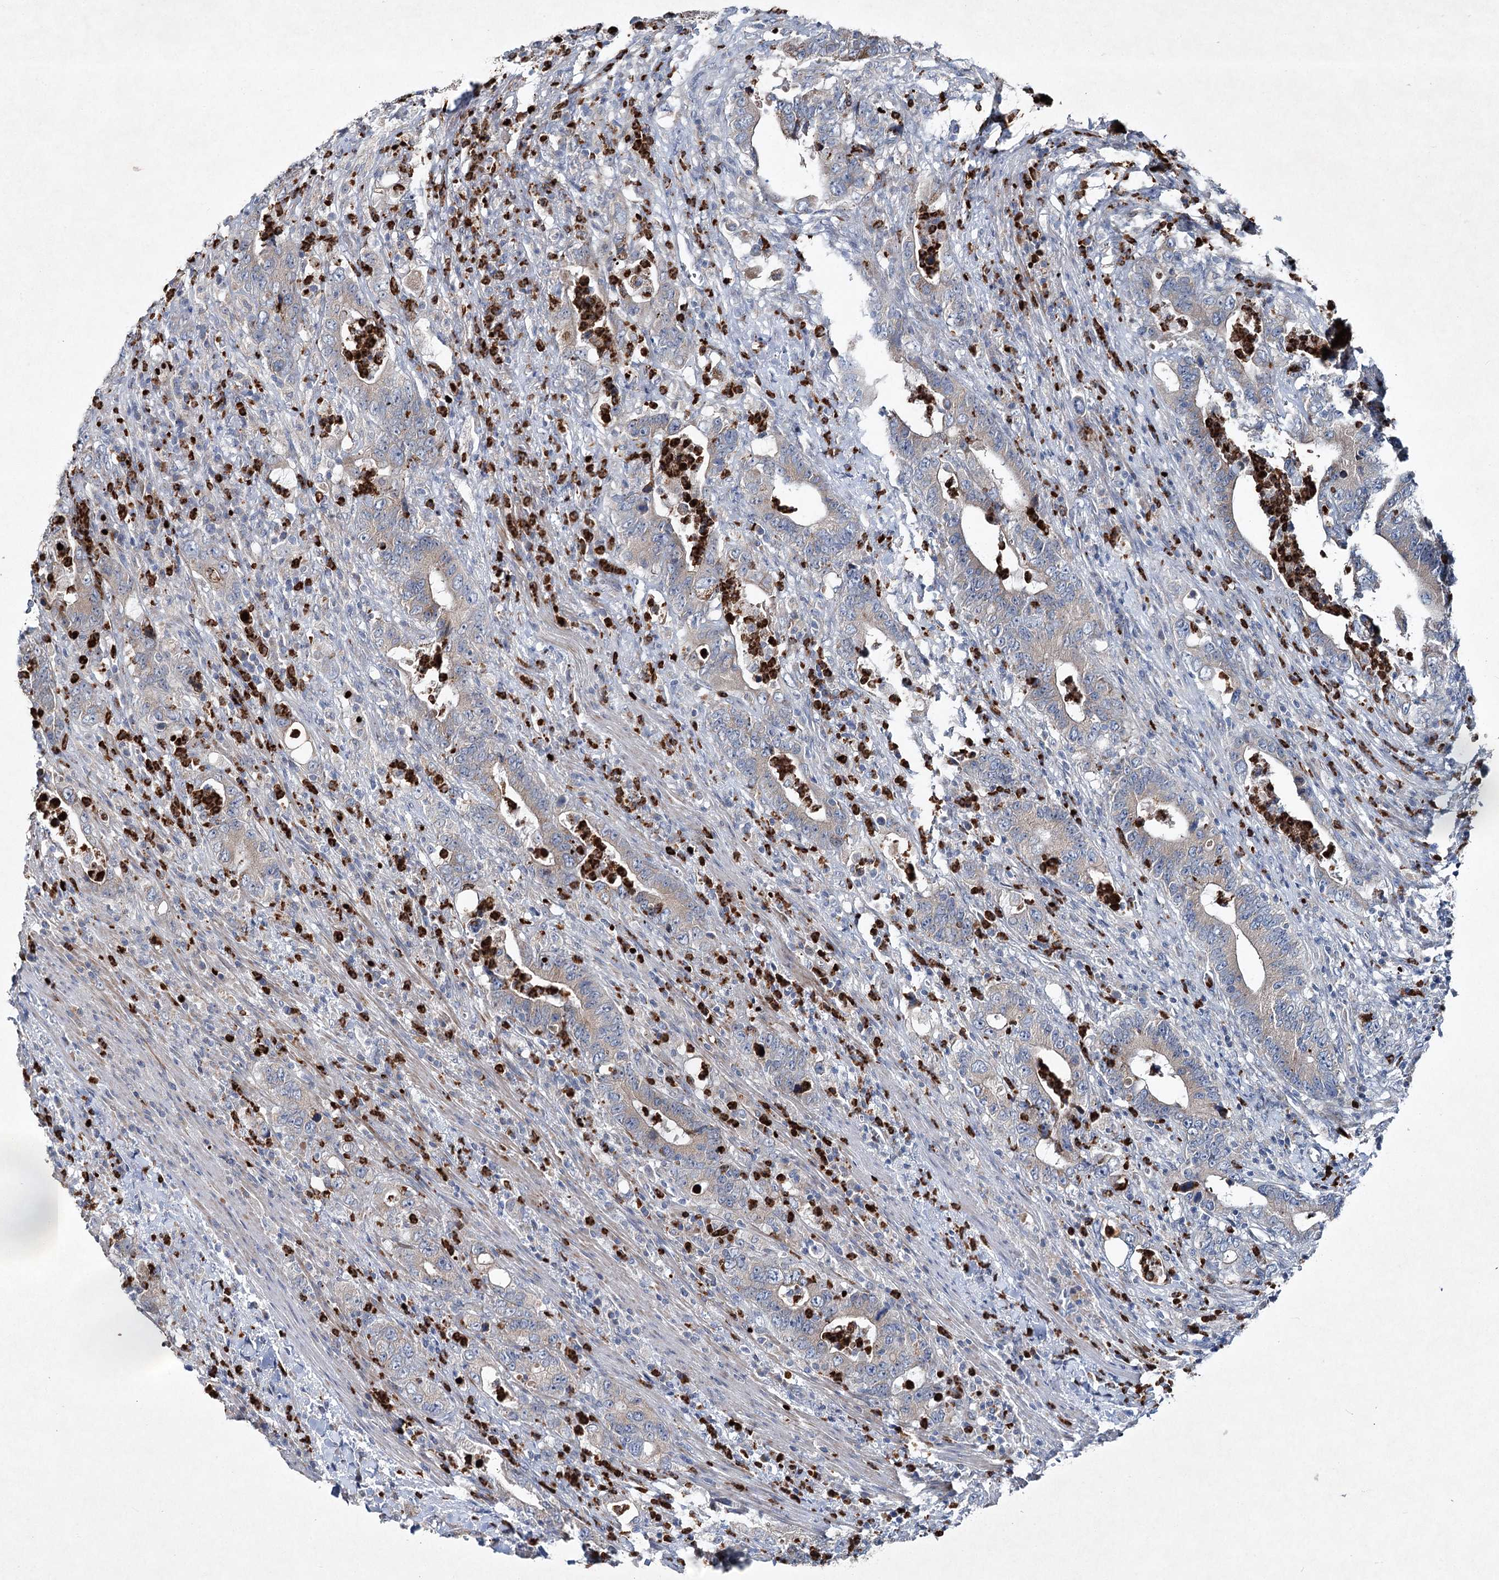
{"staining": {"intensity": "weak", "quantity": "<25%", "location": "cytoplasmic/membranous"}, "tissue": "colorectal cancer", "cell_type": "Tumor cells", "image_type": "cancer", "snomed": [{"axis": "morphology", "description": "Adenocarcinoma, NOS"}, {"axis": "topography", "description": "Colon"}], "caption": "A histopathology image of human colorectal cancer (adenocarcinoma) is negative for staining in tumor cells.", "gene": "PLA2G12A", "patient": {"sex": "female", "age": 75}}